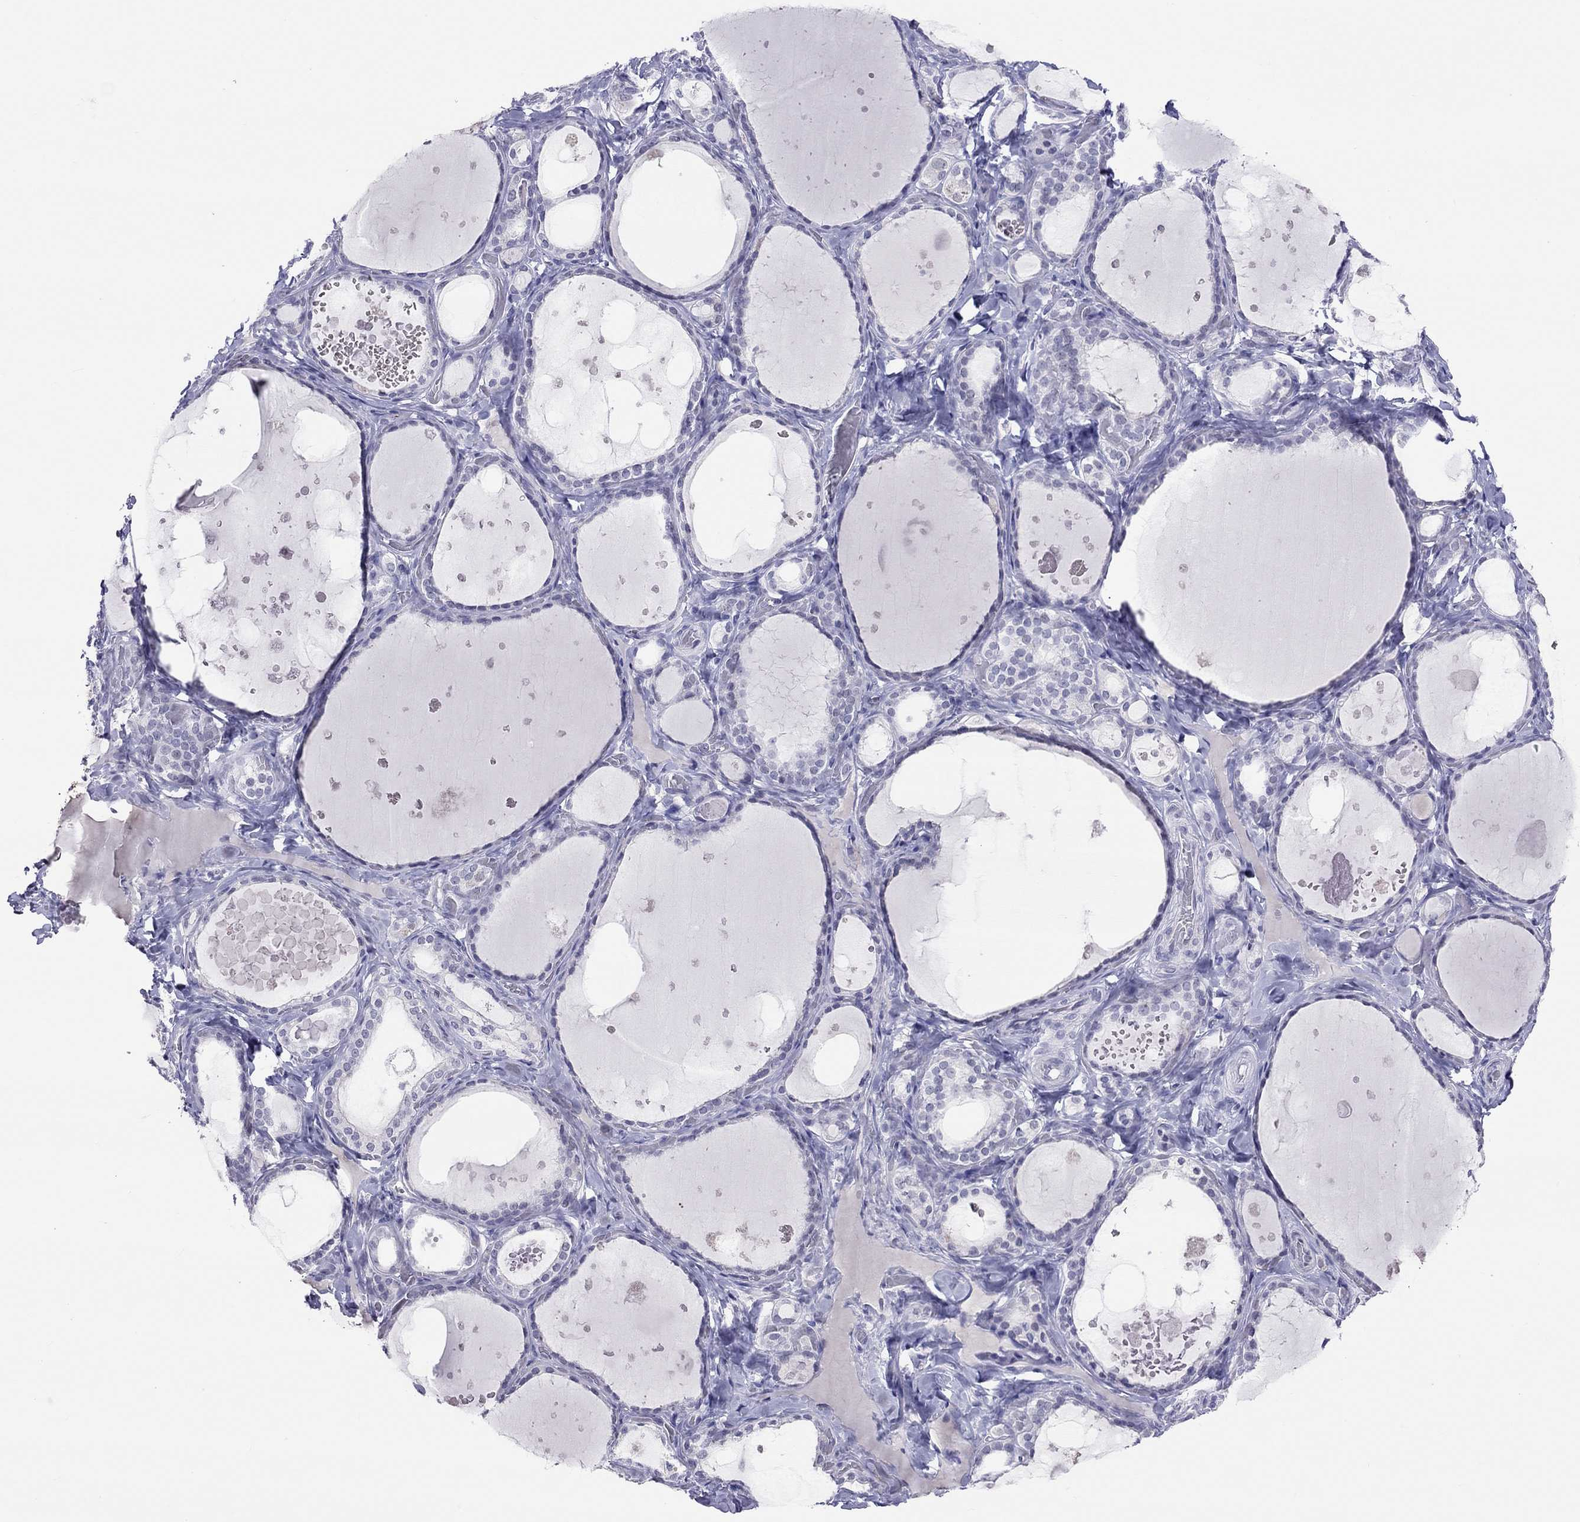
{"staining": {"intensity": "negative", "quantity": "none", "location": "none"}, "tissue": "thyroid gland", "cell_type": "Glandular cells", "image_type": "normal", "snomed": [{"axis": "morphology", "description": "Normal tissue, NOS"}, {"axis": "topography", "description": "Thyroid gland"}], "caption": "Micrograph shows no protein positivity in glandular cells of normal thyroid gland.", "gene": "JHY", "patient": {"sex": "female", "age": 56}}